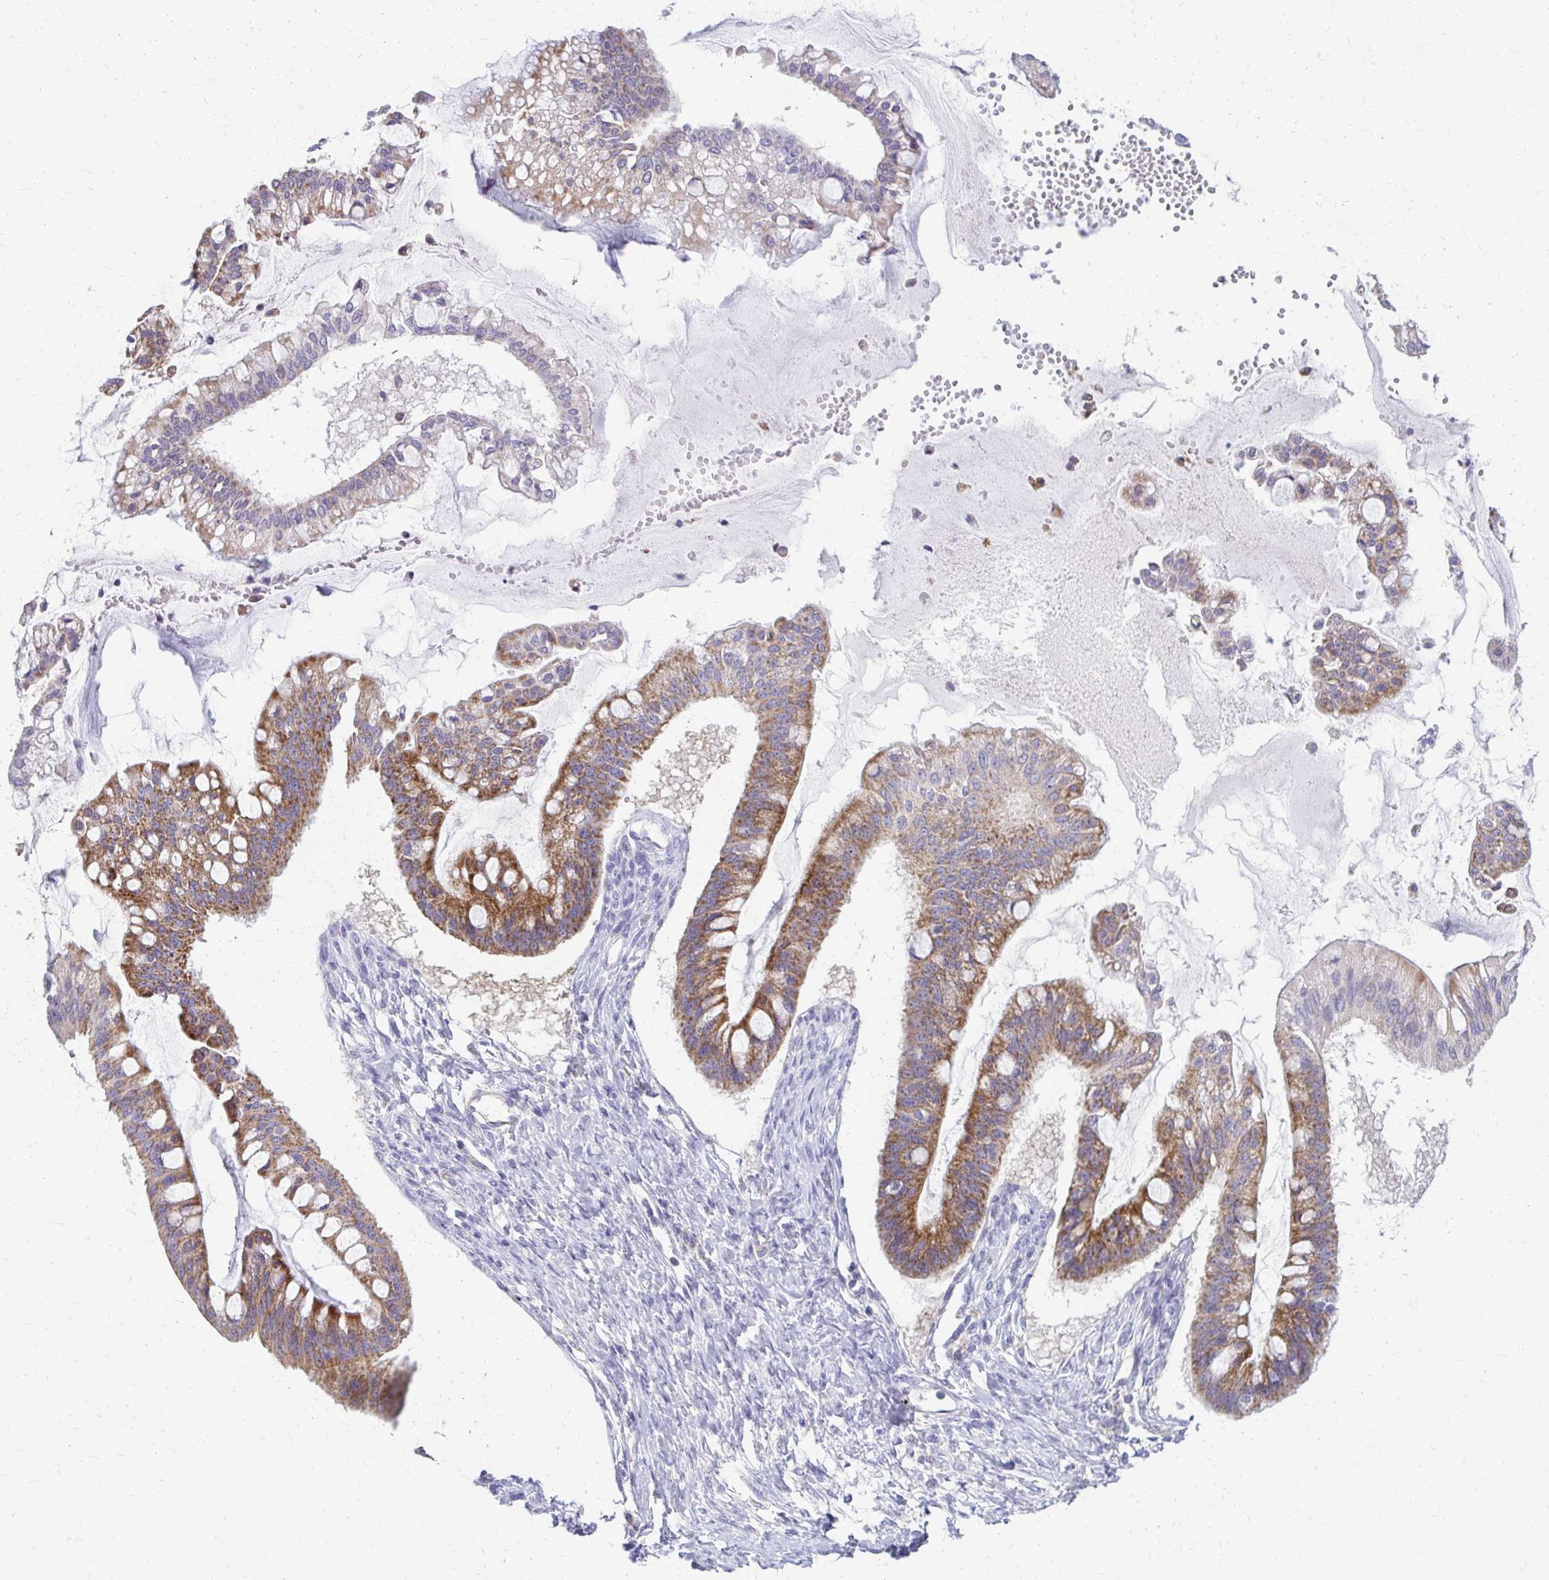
{"staining": {"intensity": "moderate", "quantity": "25%-75%", "location": "cytoplasmic/membranous"}, "tissue": "ovarian cancer", "cell_type": "Tumor cells", "image_type": "cancer", "snomed": [{"axis": "morphology", "description": "Cystadenocarcinoma, mucinous, NOS"}, {"axis": "topography", "description": "Ovary"}], "caption": "Immunohistochemical staining of human ovarian cancer (mucinous cystadenocarcinoma) exhibits medium levels of moderate cytoplasmic/membranous positivity in approximately 25%-75% of tumor cells.", "gene": "SAMD13", "patient": {"sex": "female", "age": 73}}